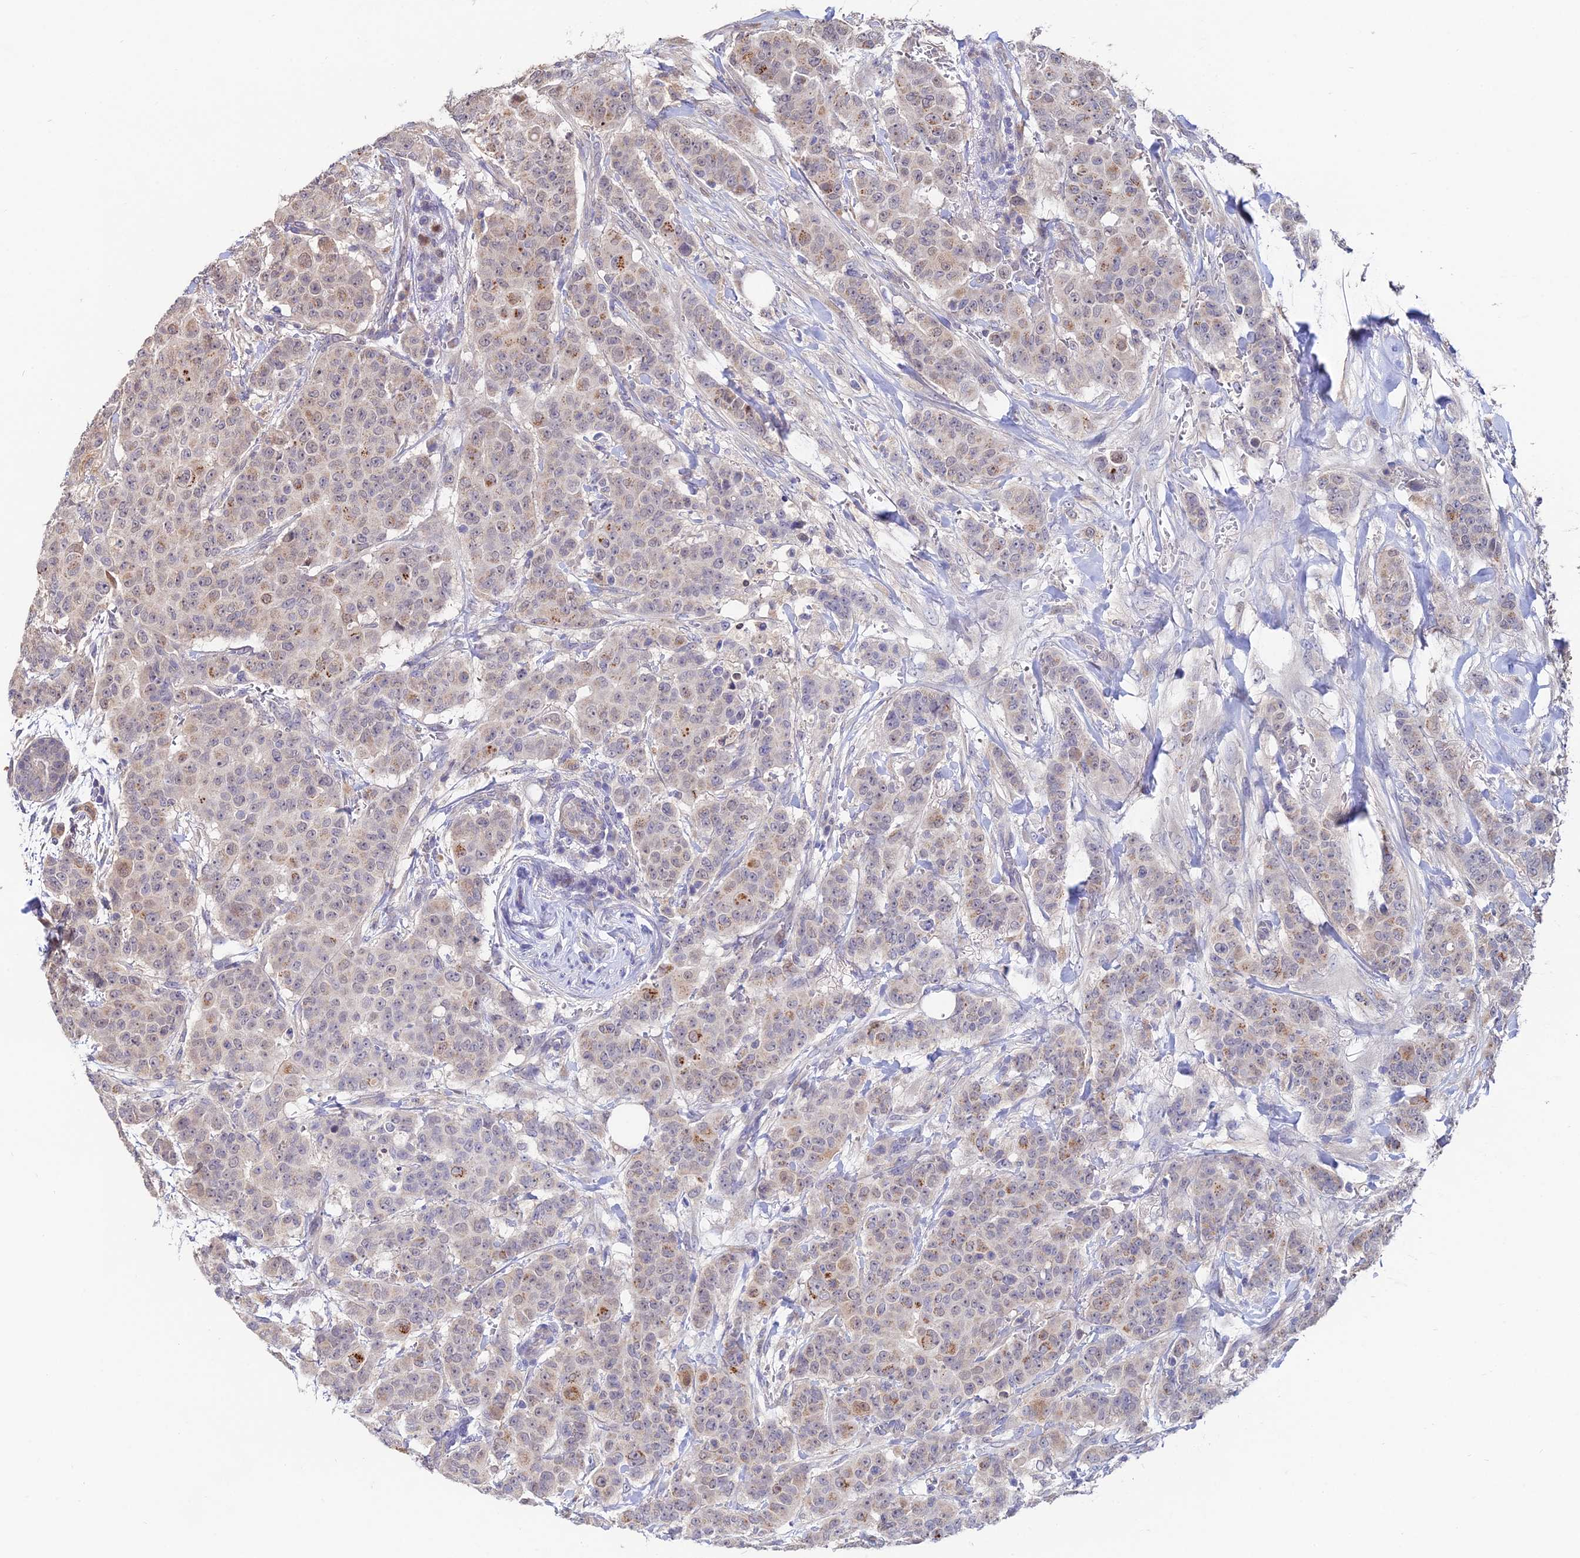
{"staining": {"intensity": "weak", "quantity": "25%-75%", "location": "cytoplasmic/membranous"}, "tissue": "breast cancer", "cell_type": "Tumor cells", "image_type": "cancer", "snomed": [{"axis": "morphology", "description": "Duct carcinoma"}, {"axis": "topography", "description": "Breast"}], "caption": "About 25%-75% of tumor cells in intraductal carcinoma (breast) display weak cytoplasmic/membranous protein expression as visualized by brown immunohistochemical staining.", "gene": "ACTR5", "patient": {"sex": "female", "age": 40}}